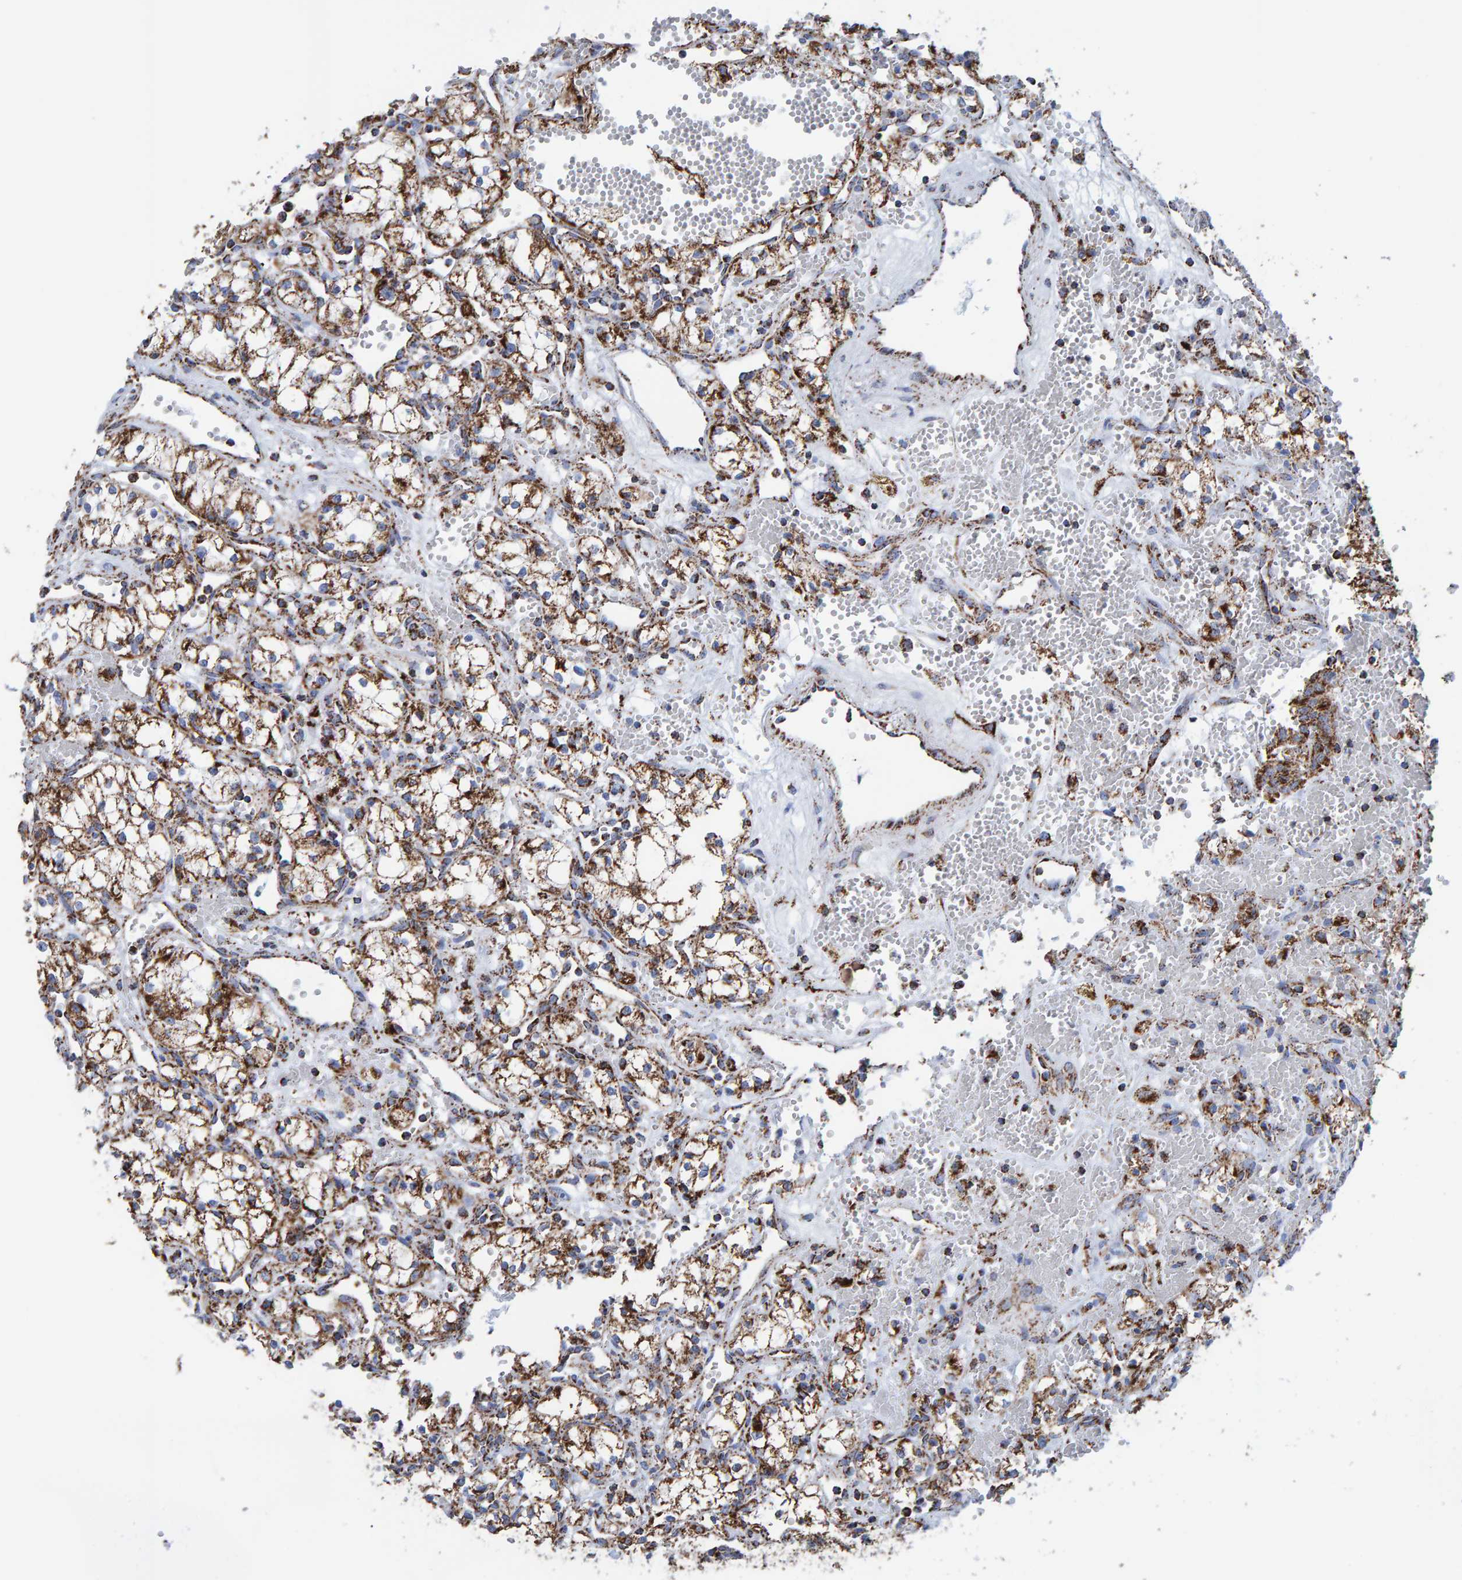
{"staining": {"intensity": "moderate", "quantity": ">75%", "location": "cytoplasmic/membranous"}, "tissue": "renal cancer", "cell_type": "Tumor cells", "image_type": "cancer", "snomed": [{"axis": "morphology", "description": "Adenocarcinoma, NOS"}, {"axis": "topography", "description": "Kidney"}], "caption": "Protein positivity by immunohistochemistry demonstrates moderate cytoplasmic/membranous positivity in approximately >75% of tumor cells in renal cancer (adenocarcinoma).", "gene": "ENSG00000262660", "patient": {"sex": "male", "age": 59}}